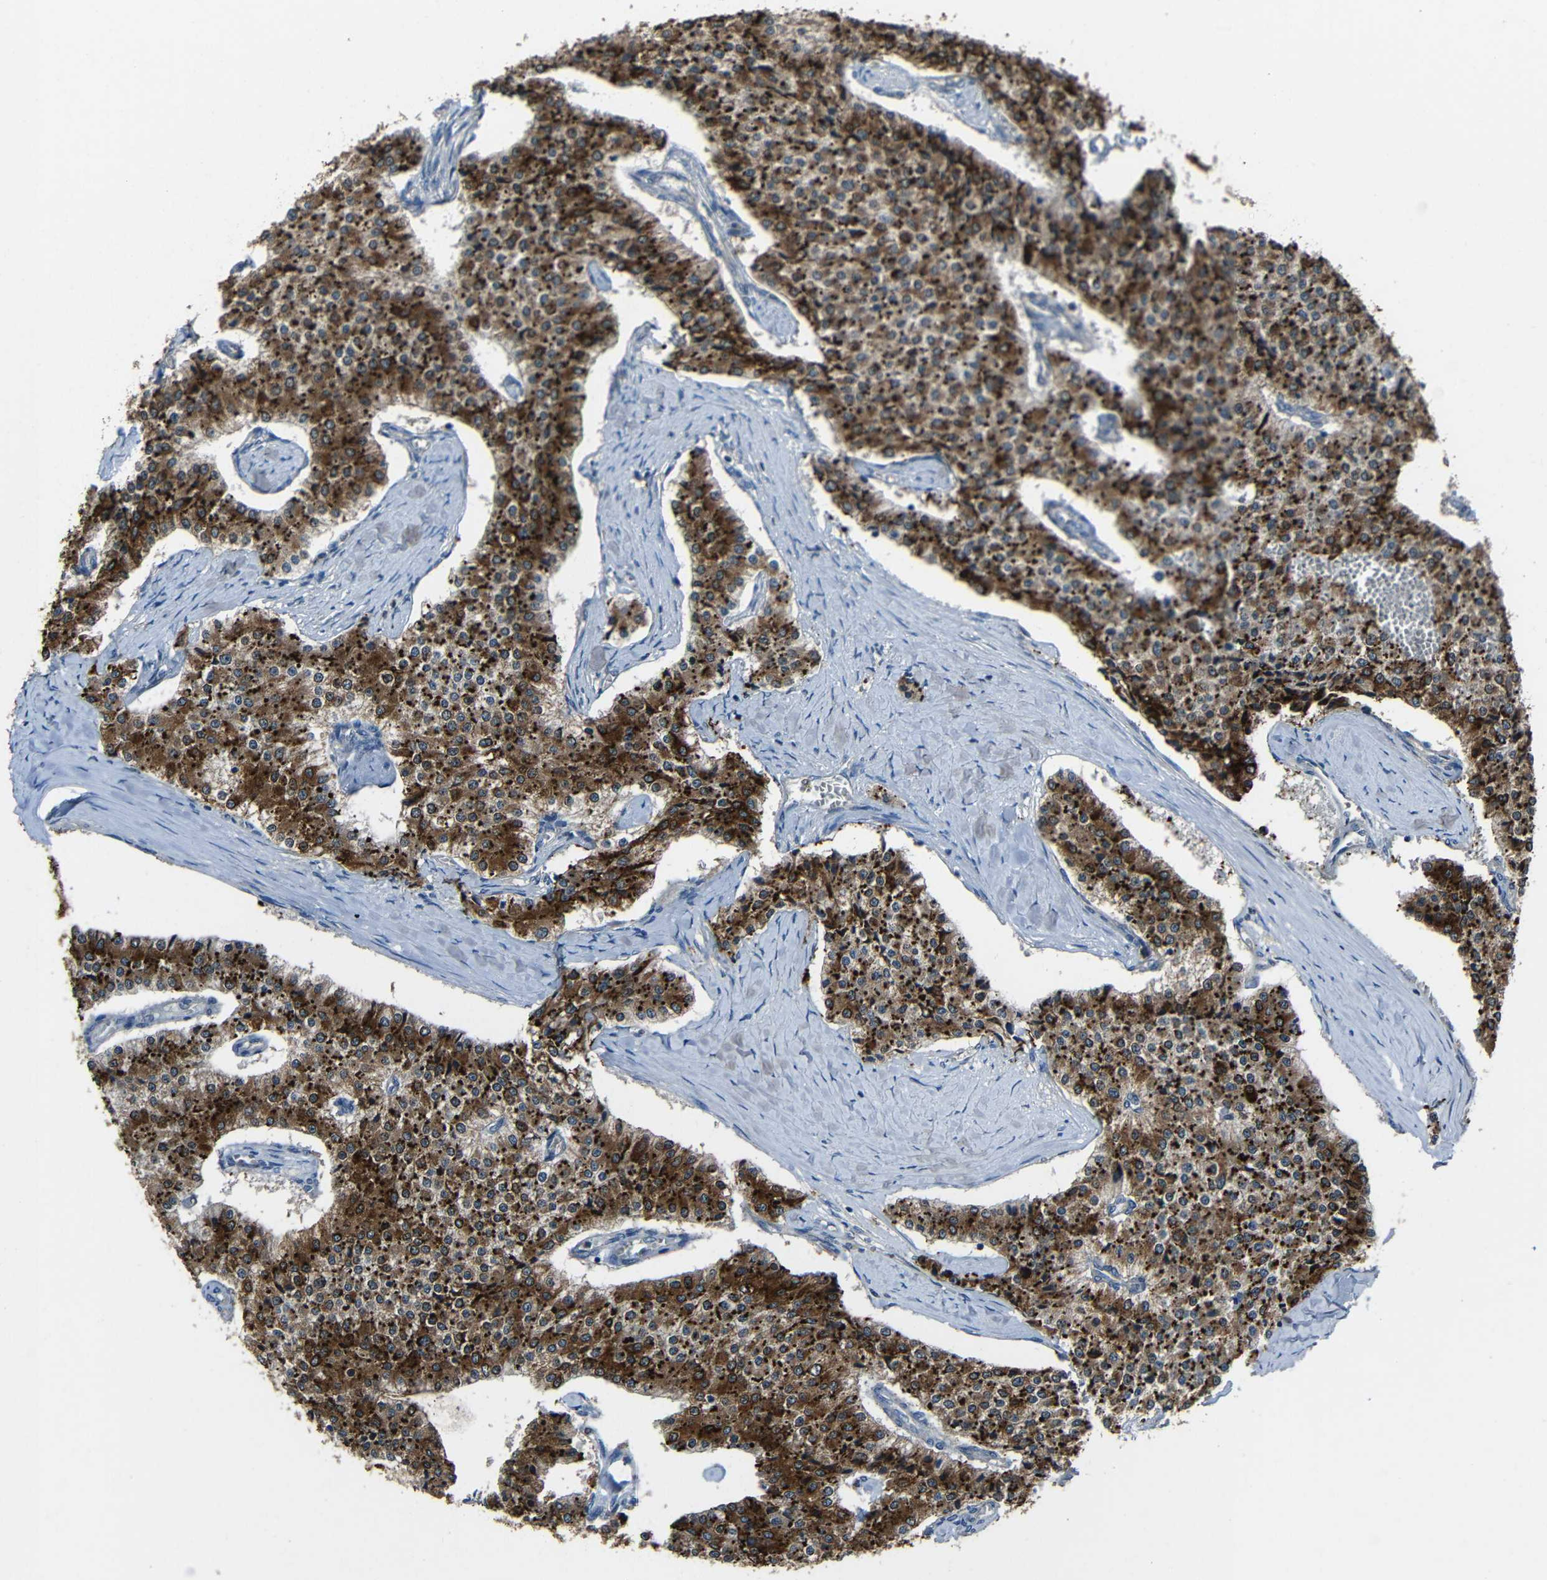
{"staining": {"intensity": "strong", "quantity": ">75%", "location": "cytoplasmic/membranous"}, "tissue": "carcinoid", "cell_type": "Tumor cells", "image_type": "cancer", "snomed": [{"axis": "morphology", "description": "Carcinoid, malignant, NOS"}, {"axis": "topography", "description": "Colon"}], "caption": "Immunohistochemistry image of carcinoid (malignant) stained for a protein (brown), which displays high levels of strong cytoplasmic/membranous positivity in about >75% of tumor cells.", "gene": "STBD1", "patient": {"sex": "female", "age": 52}}